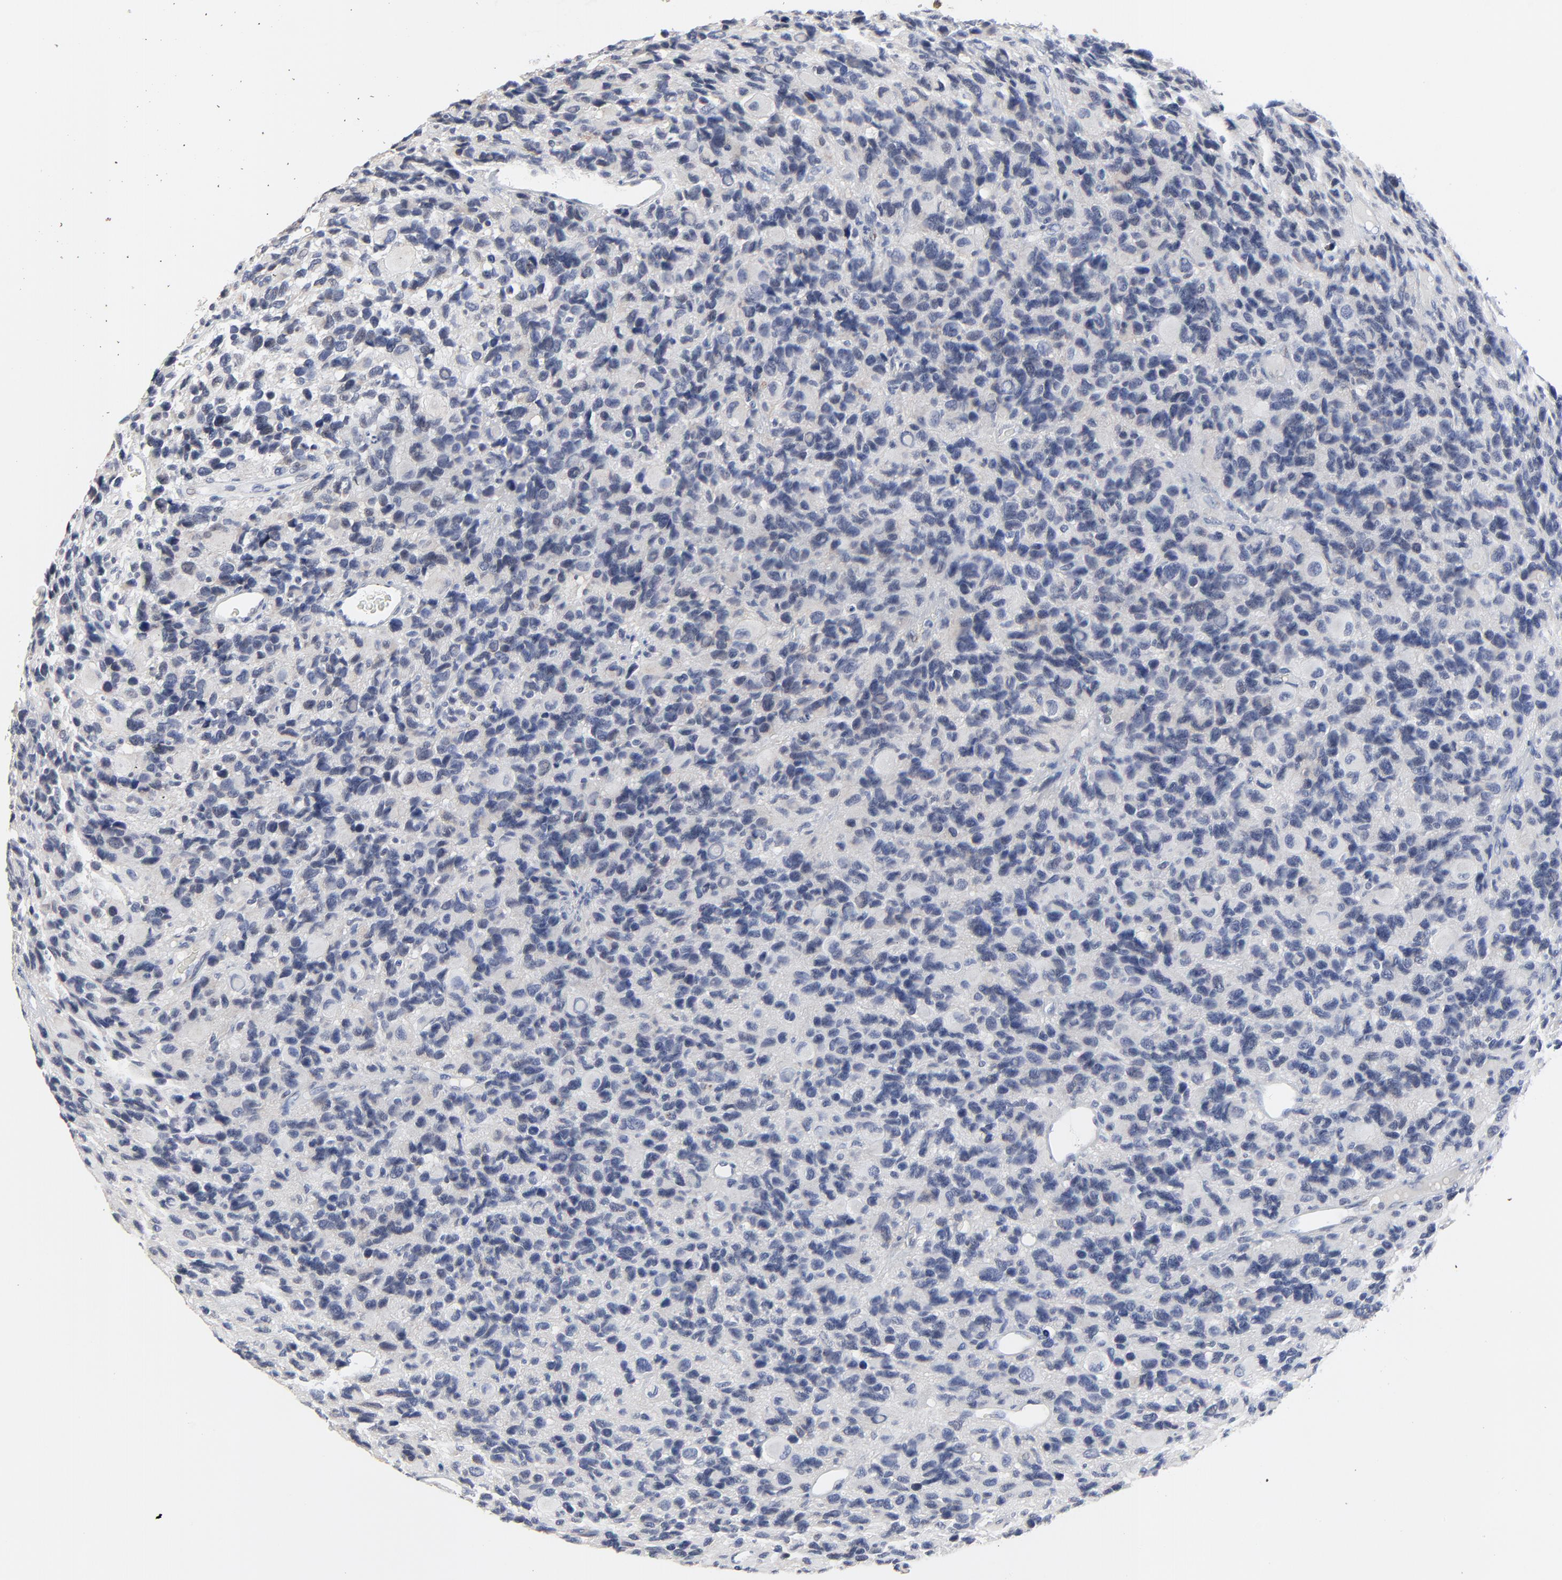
{"staining": {"intensity": "negative", "quantity": "none", "location": "none"}, "tissue": "glioma", "cell_type": "Tumor cells", "image_type": "cancer", "snomed": [{"axis": "morphology", "description": "Glioma, malignant, High grade"}, {"axis": "topography", "description": "Brain"}], "caption": "Immunohistochemical staining of human glioma exhibits no significant staining in tumor cells.", "gene": "LNX1", "patient": {"sex": "male", "age": 77}}